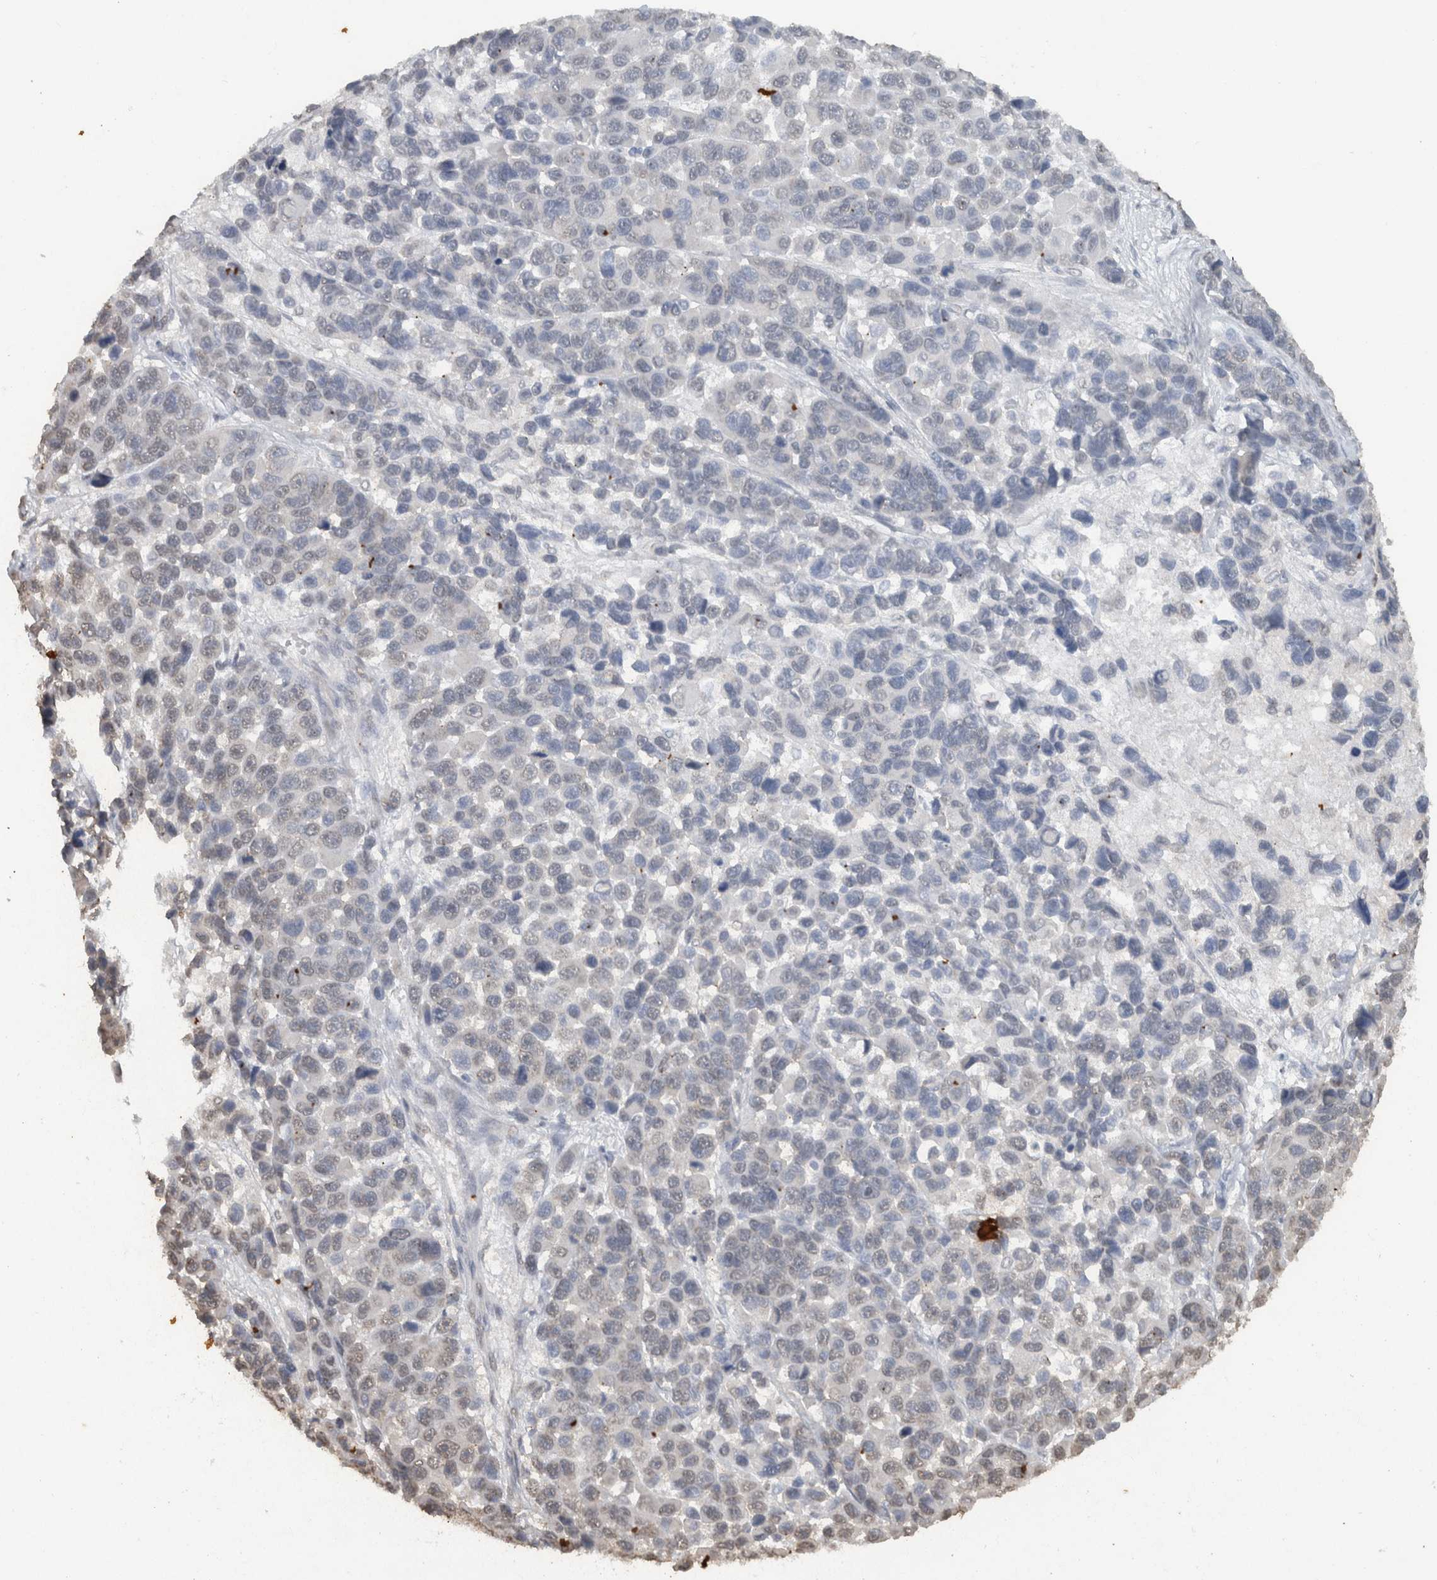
{"staining": {"intensity": "negative", "quantity": "none", "location": "none"}, "tissue": "melanoma", "cell_type": "Tumor cells", "image_type": "cancer", "snomed": [{"axis": "morphology", "description": "Malignant melanoma, NOS"}, {"axis": "topography", "description": "Skin"}], "caption": "DAB (3,3'-diaminobenzidine) immunohistochemical staining of human melanoma reveals no significant expression in tumor cells.", "gene": "HAND2", "patient": {"sex": "male", "age": 53}}